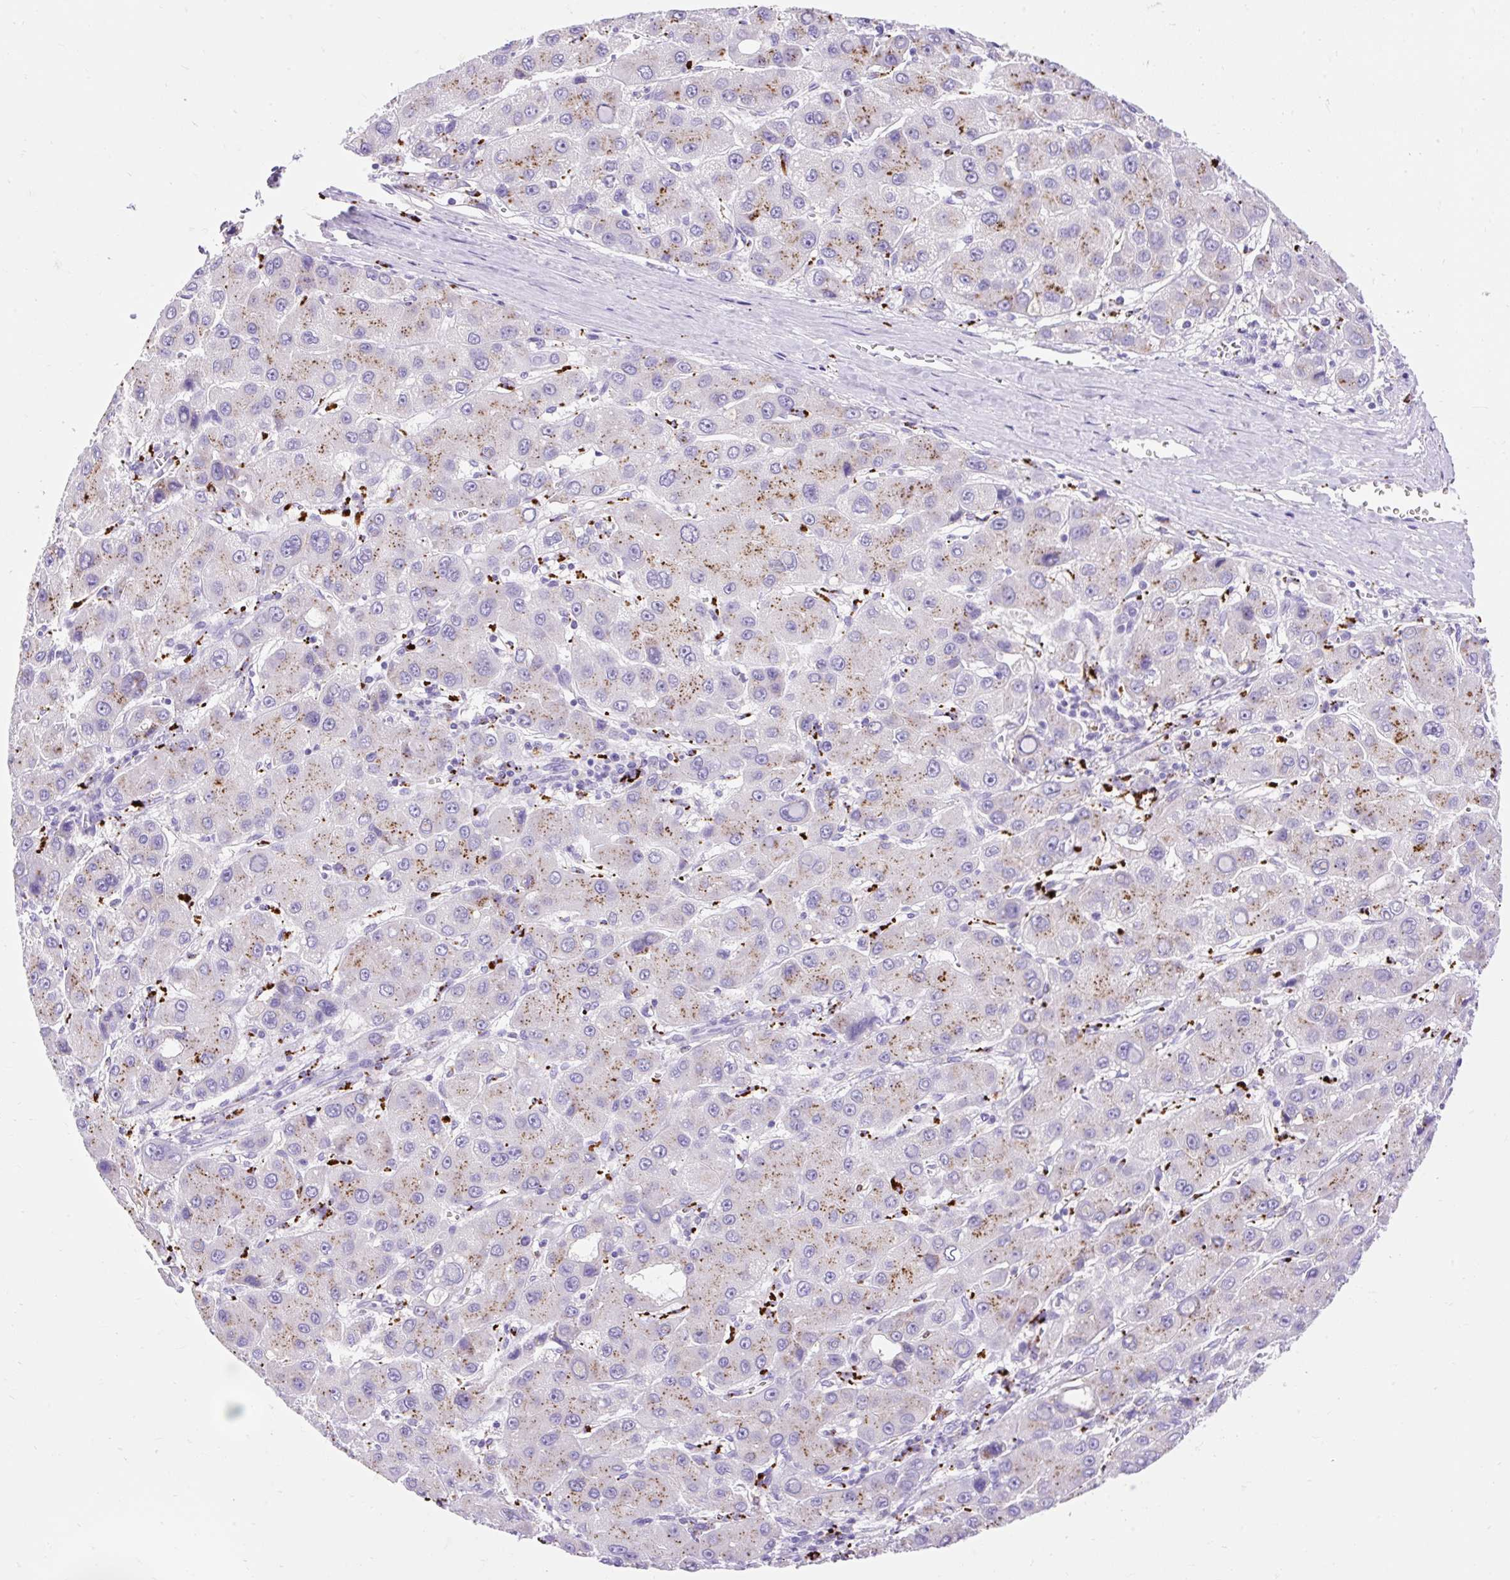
{"staining": {"intensity": "moderate", "quantity": "25%-75%", "location": "cytoplasmic/membranous"}, "tissue": "liver cancer", "cell_type": "Tumor cells", "image_type": "cancer", "snomed": [{"axis": "morphology", "description": "Carcinoma, Hepatocellular, NOS"}, {"axis": "topography", "description": "Liver"}], "caption": "DAB (3,3'-diaminobenzidine) immunohistochemical staining of hepatocellular carcinoma (liver) exhibits moderate cytoplasmic/membranous protein expression in approximately 25%-75% of tumor cells. (Brightfield microscopy of DAB IHC at high magnification).", "gene": "HEXB", "patient": {"sex": "male", "age": 55}}